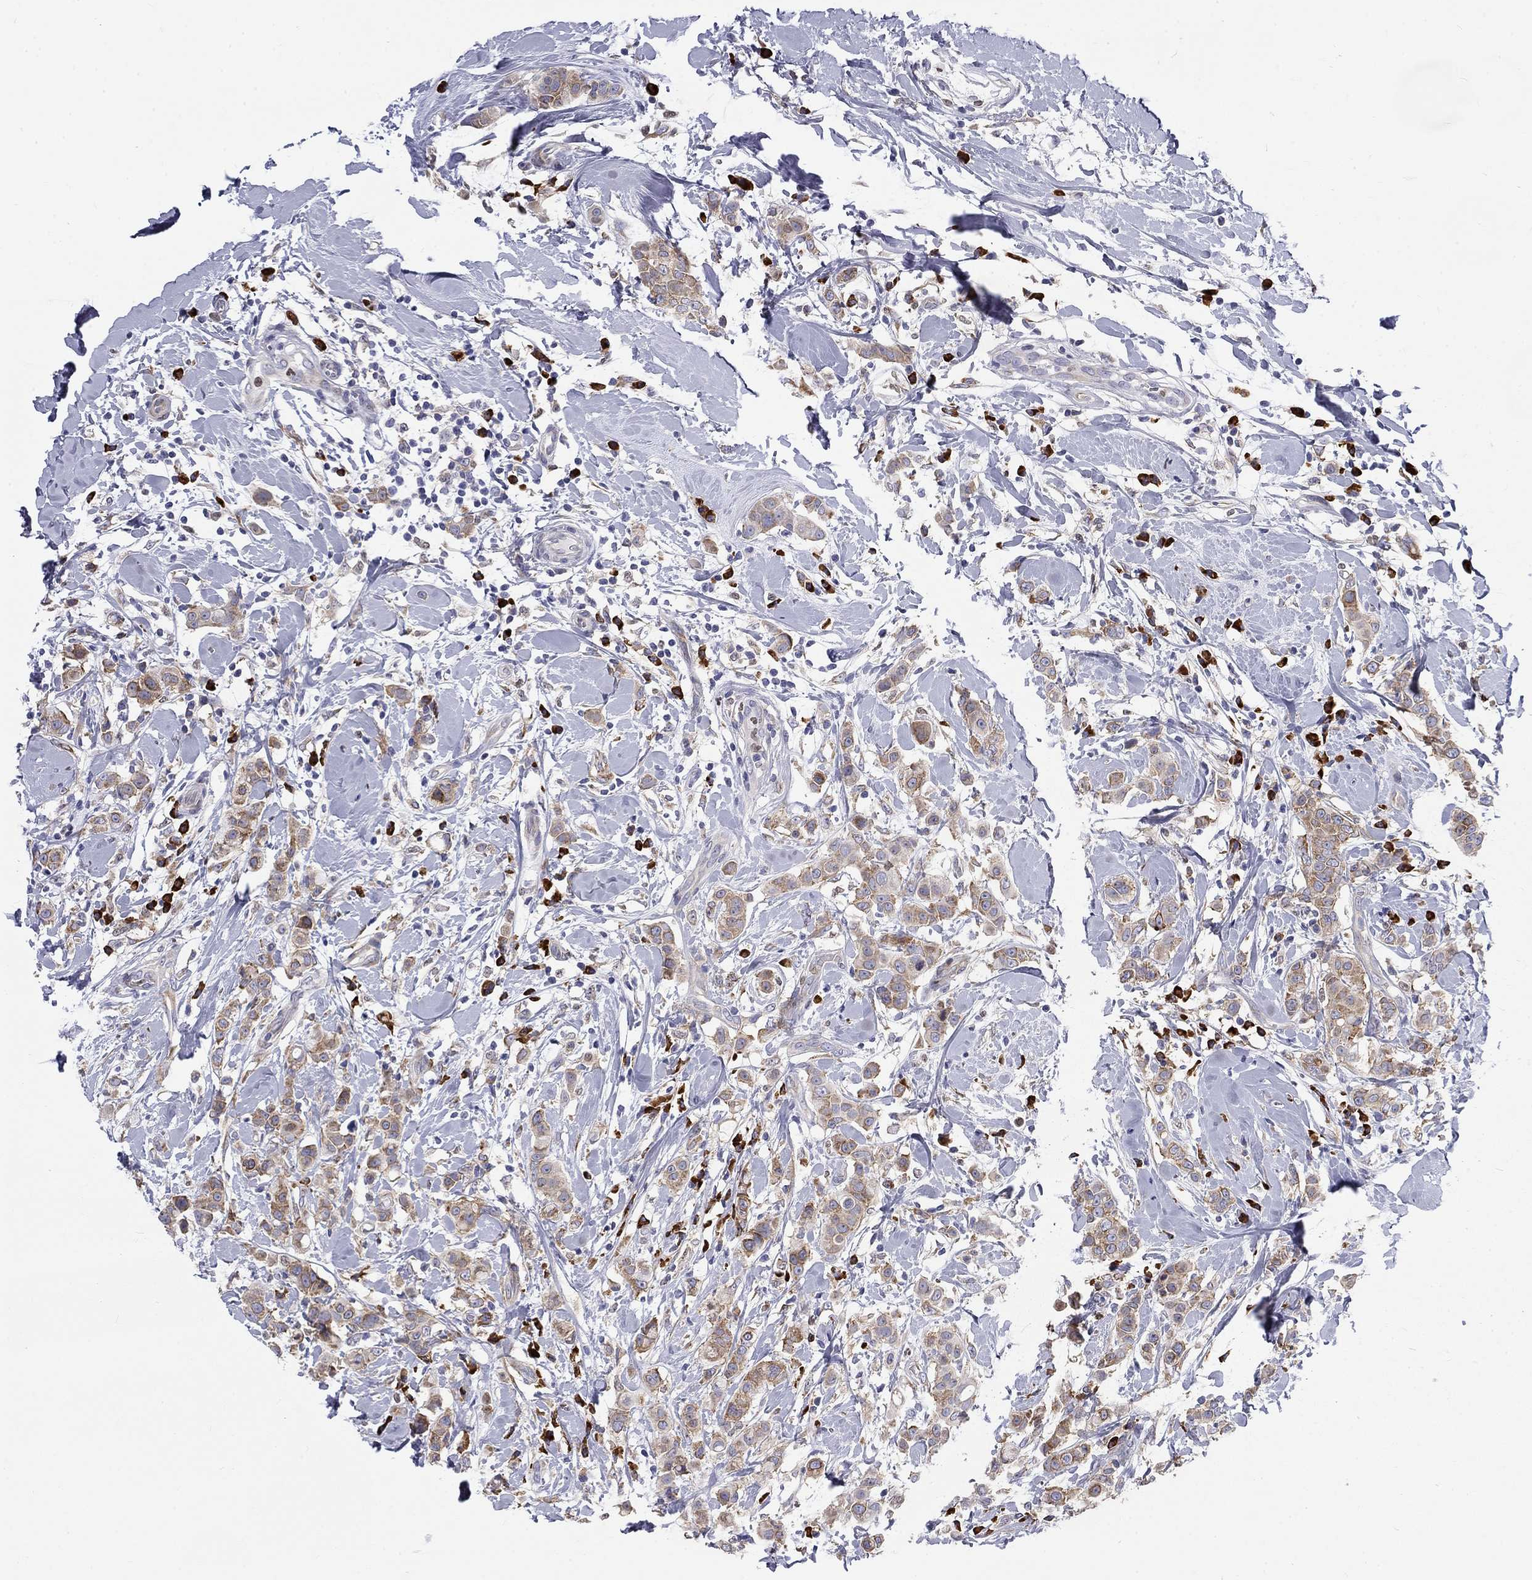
{"staining": {"intensity": "moderate", "quantity": "25%-75%", "location": "cytoplasmic/membranous"}, "tissue": "breast cancer", "cell_type": "Tumor cells", "image_type": "cancer", "snomed": [{"axis": "morphology", "description": "Duct carcinoma"}, {"axis": "topography", "description": "Breast"}], "caption": "This image displays immunohistochemistry (IHC) staining of breast infiltrating ductal carcinoma, with medium moderate cytoplasmic/membranous positivity in approximately 25%-75% of tumor cells.", "gene": "PABPC4", "patient": {"sex": "female", "age": 27}}